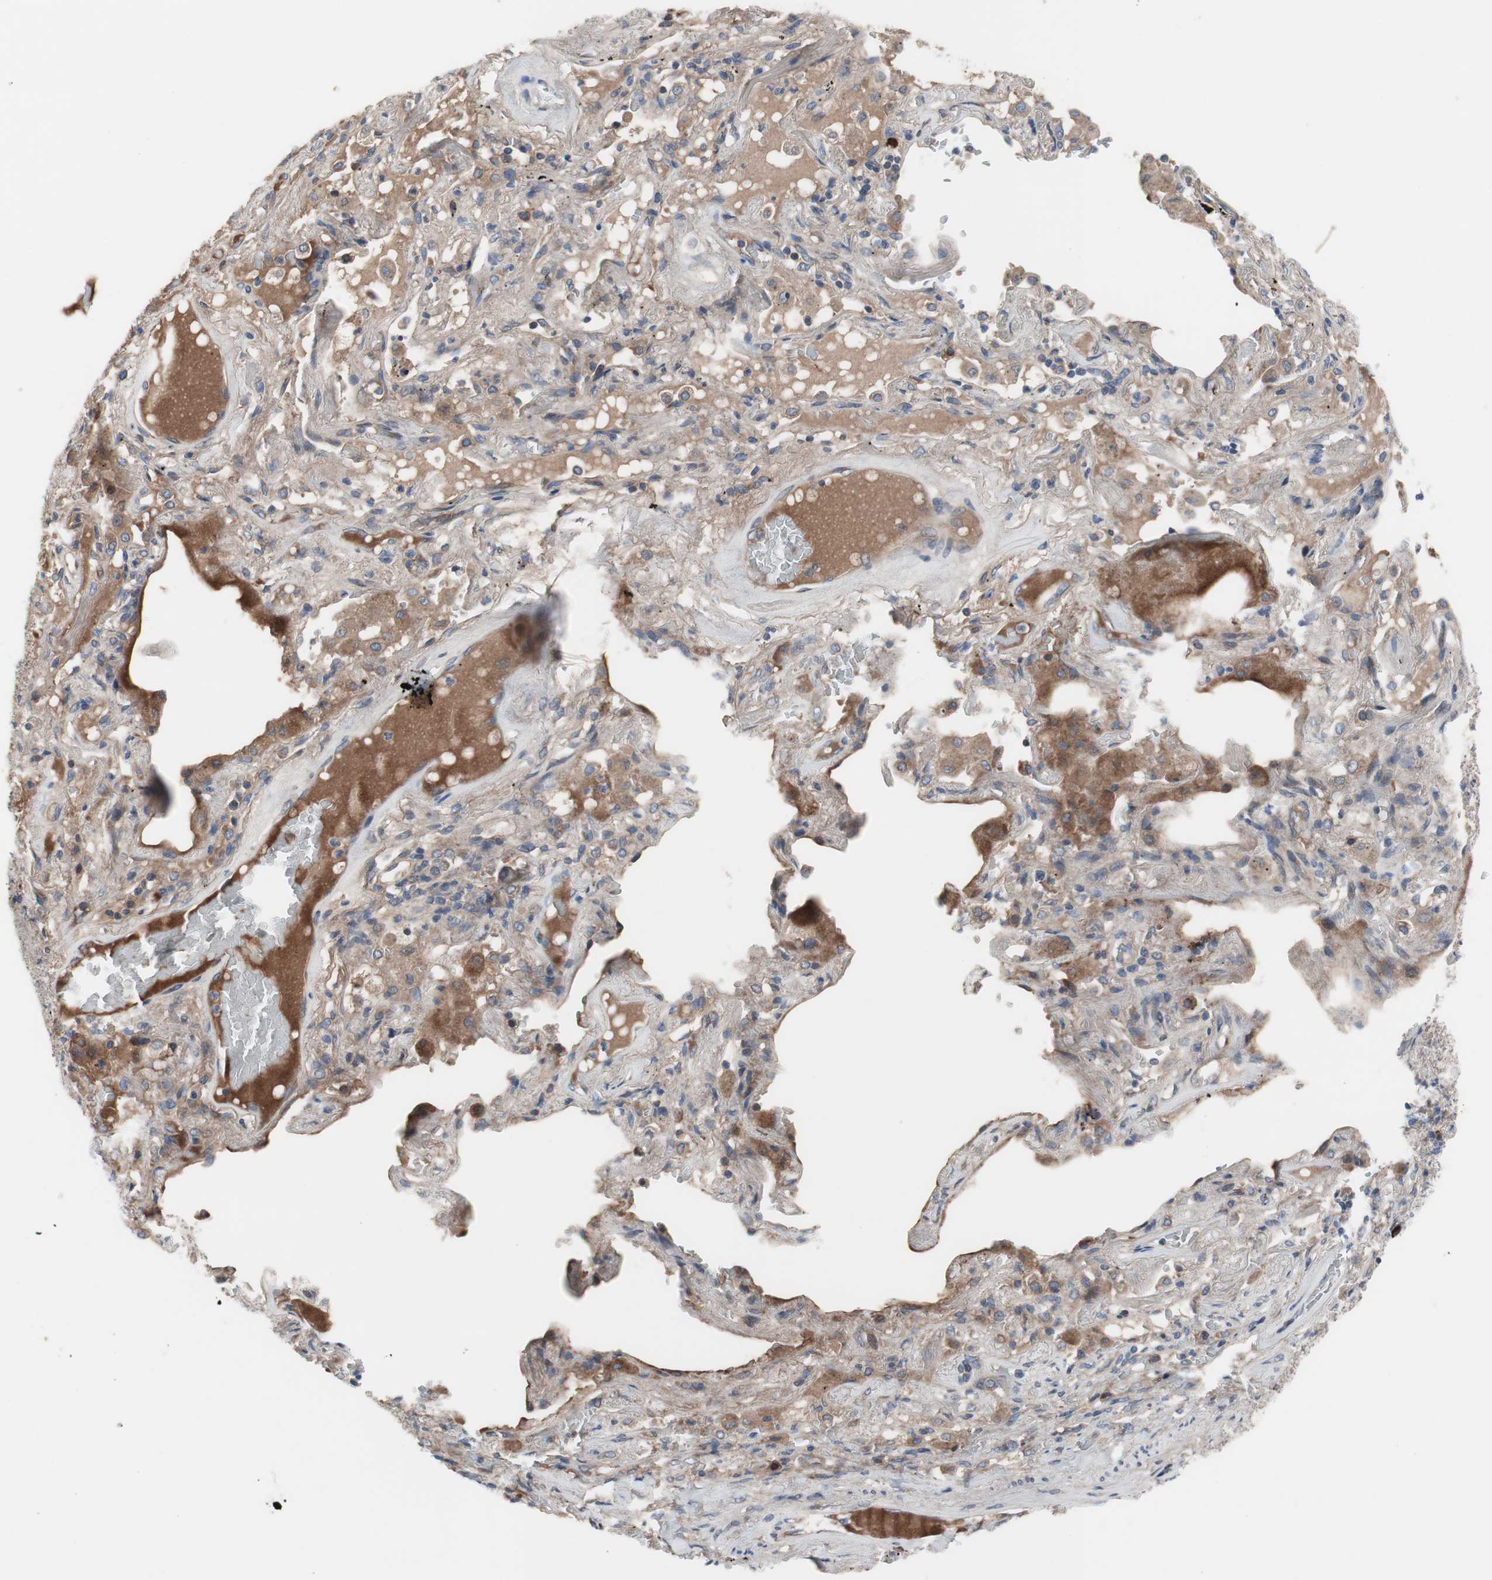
{"staining": {"intensity": "weak", "quantity": ">75%", "location": "cytoplasmic/membranous"}, "tissue": "lung cancer", "cell_type": "Tumor cells", "image_type": "cancer", "snomed": [{"axis": "morphology", "description": "Squamous cell carcinoma, NOS"}, {"axis": "topography", "description": "Lung"}], "caption": "The histopathology image reveals staining of squamous cell carcinoma (lung), revealing weak cytoplasmic/membranous protein expression (brown color) within tumor cells.", "gene": "KANSL1", "patient": {"sex": "male", "age": 57}}